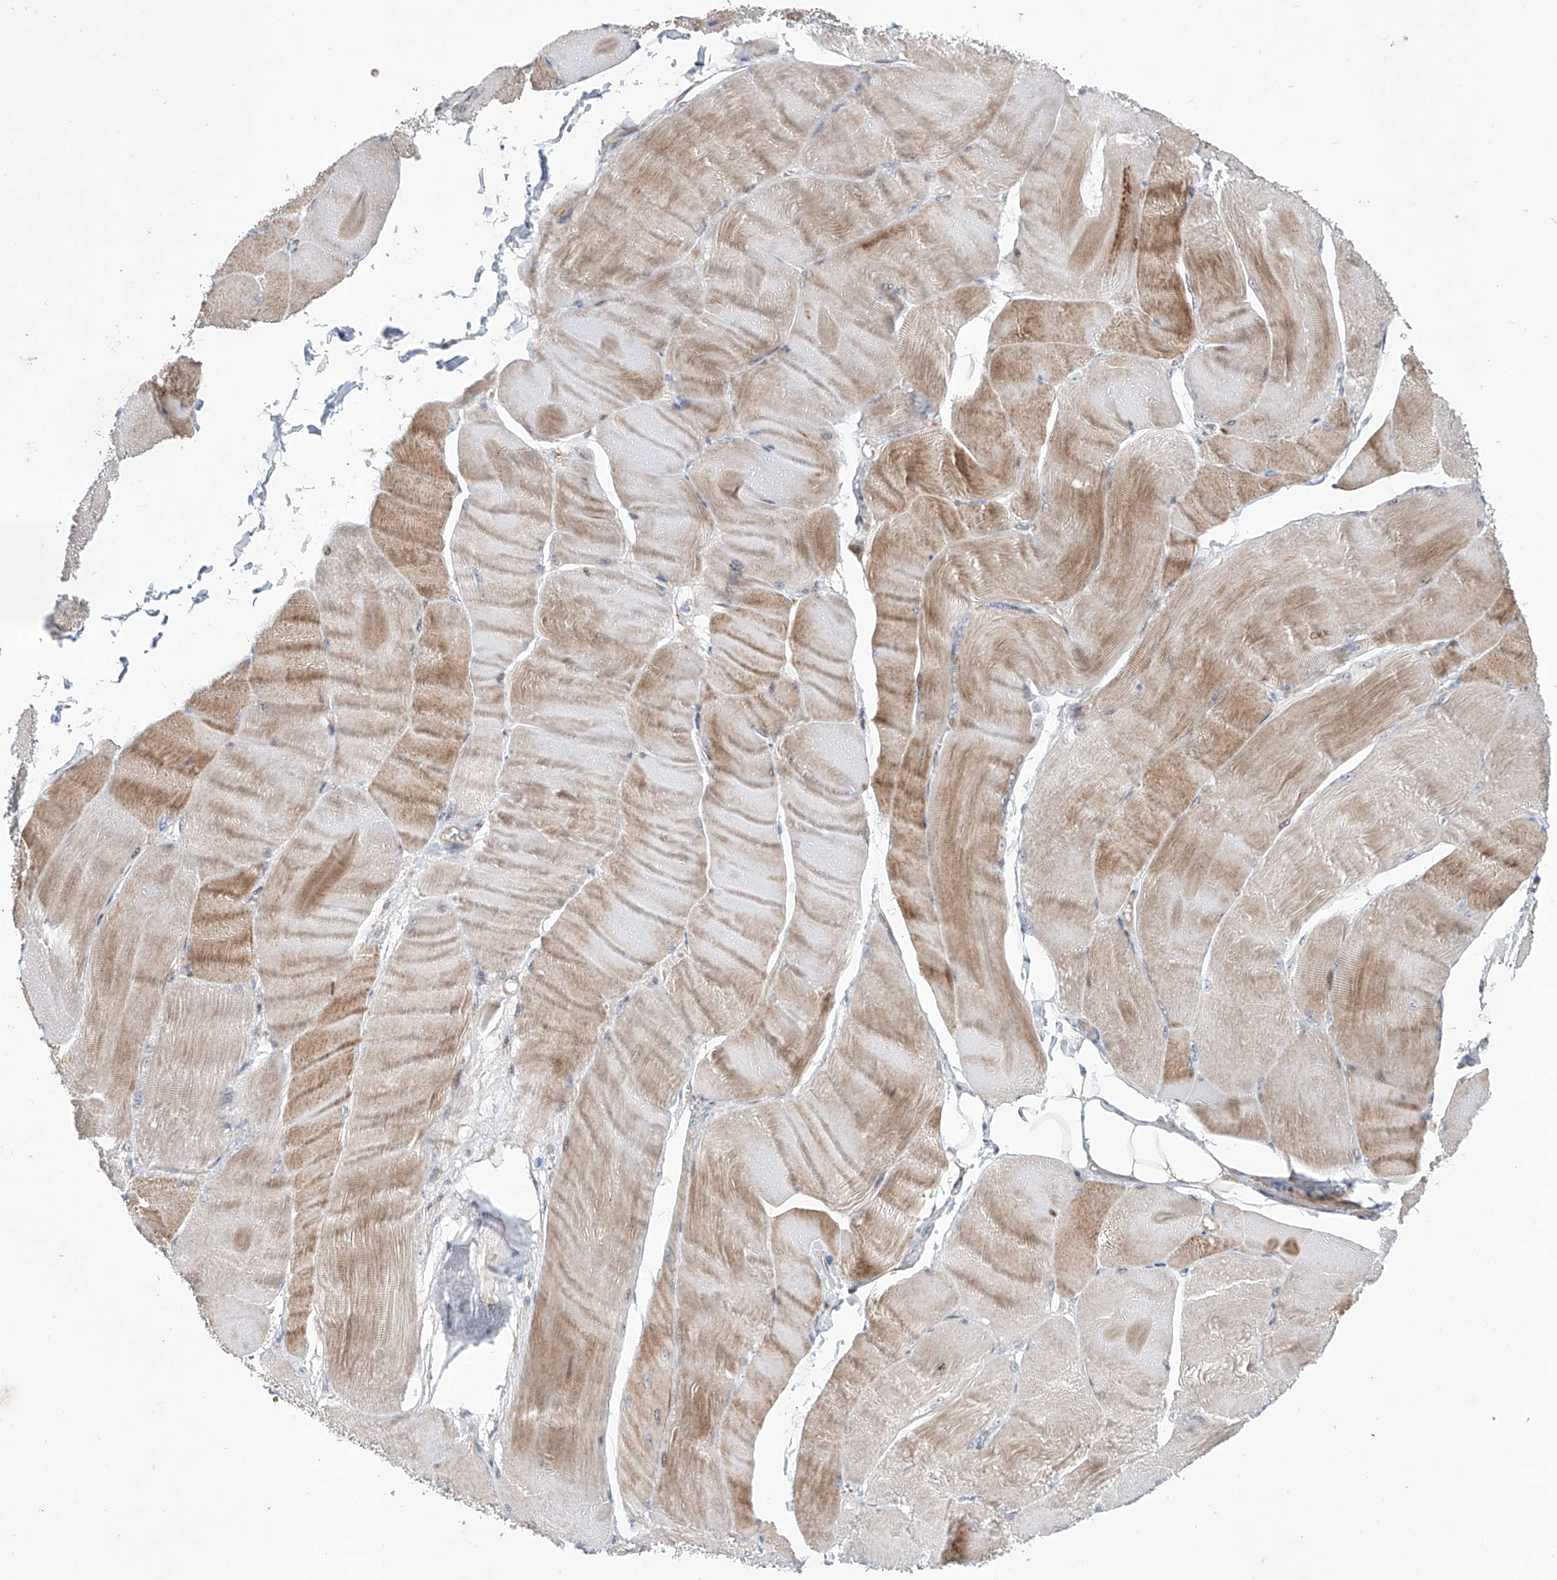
{"staining": {"intensity": "moderate", "quantity": "25%-75%", "location": "cytoplasmic/membranous"}, "tissue": "skeletal muscle", "cell_type": "Myocytes", "image_type": "normal", "snomed": [{"axis": "morphology", "description": "Normal tissue, NOS"}, {"axis": "morphology", "description": "Basal cell carcinoma"}, {"axis": "topography", "description": "Skeletal muscle"}], "caption": "A micrograph showing moderate cytoplasmic/membranous positivity in about 25%-75% of myocytes in benign skeletal muscle, as visualized by brown immunohistochemical staining.", "gene": "LRRC1", "patient": {"sex": "female", "age": 64}}